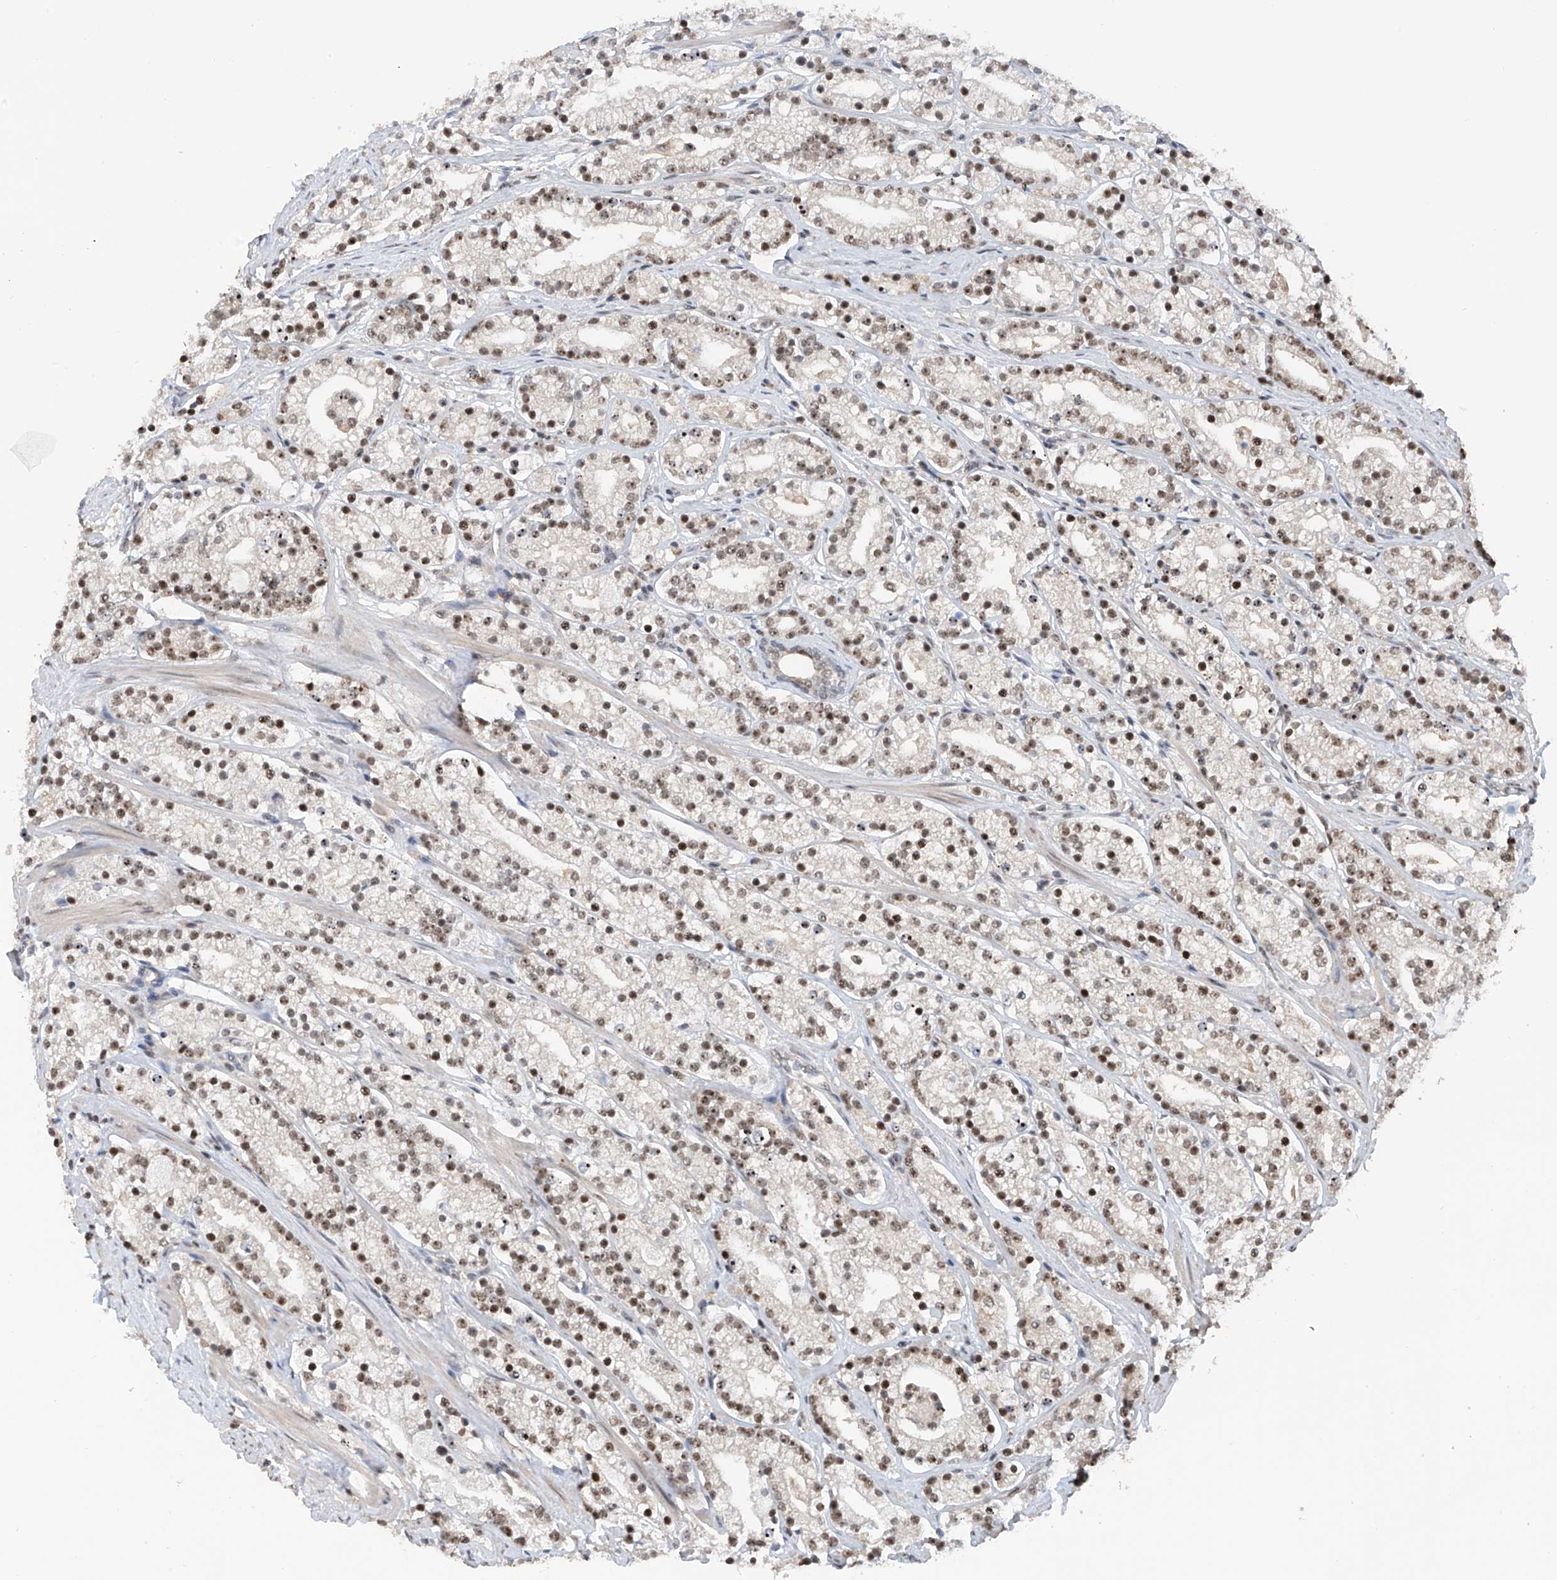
{"staining": {"intensity": "weak", "quantity": "25%-75%", "location": "cytoplasmic/membranous,nuclear"}, "tissue": "prostate cancer", "cell_type": "Tumor cells", "image_type": "cancer", "snomed": [{"axis": "morphology", "description": "Adenocarcinoma, High grade"}, {"axis": "topography", "description": "Prostate"}], "caption": "Immunohistochemistry image of neoplastic tissue: human prostate cancer stained using immunohistochemistry reveals low levels of weak protein expression localized specifically in the cytoplasmic/membranous and nuclear of tumor cells, appearing as a cytoplasmic/membranous and nuclear brown color.", "gene": "C1orf131", "patient": {"sex": "male", "age": 69}}